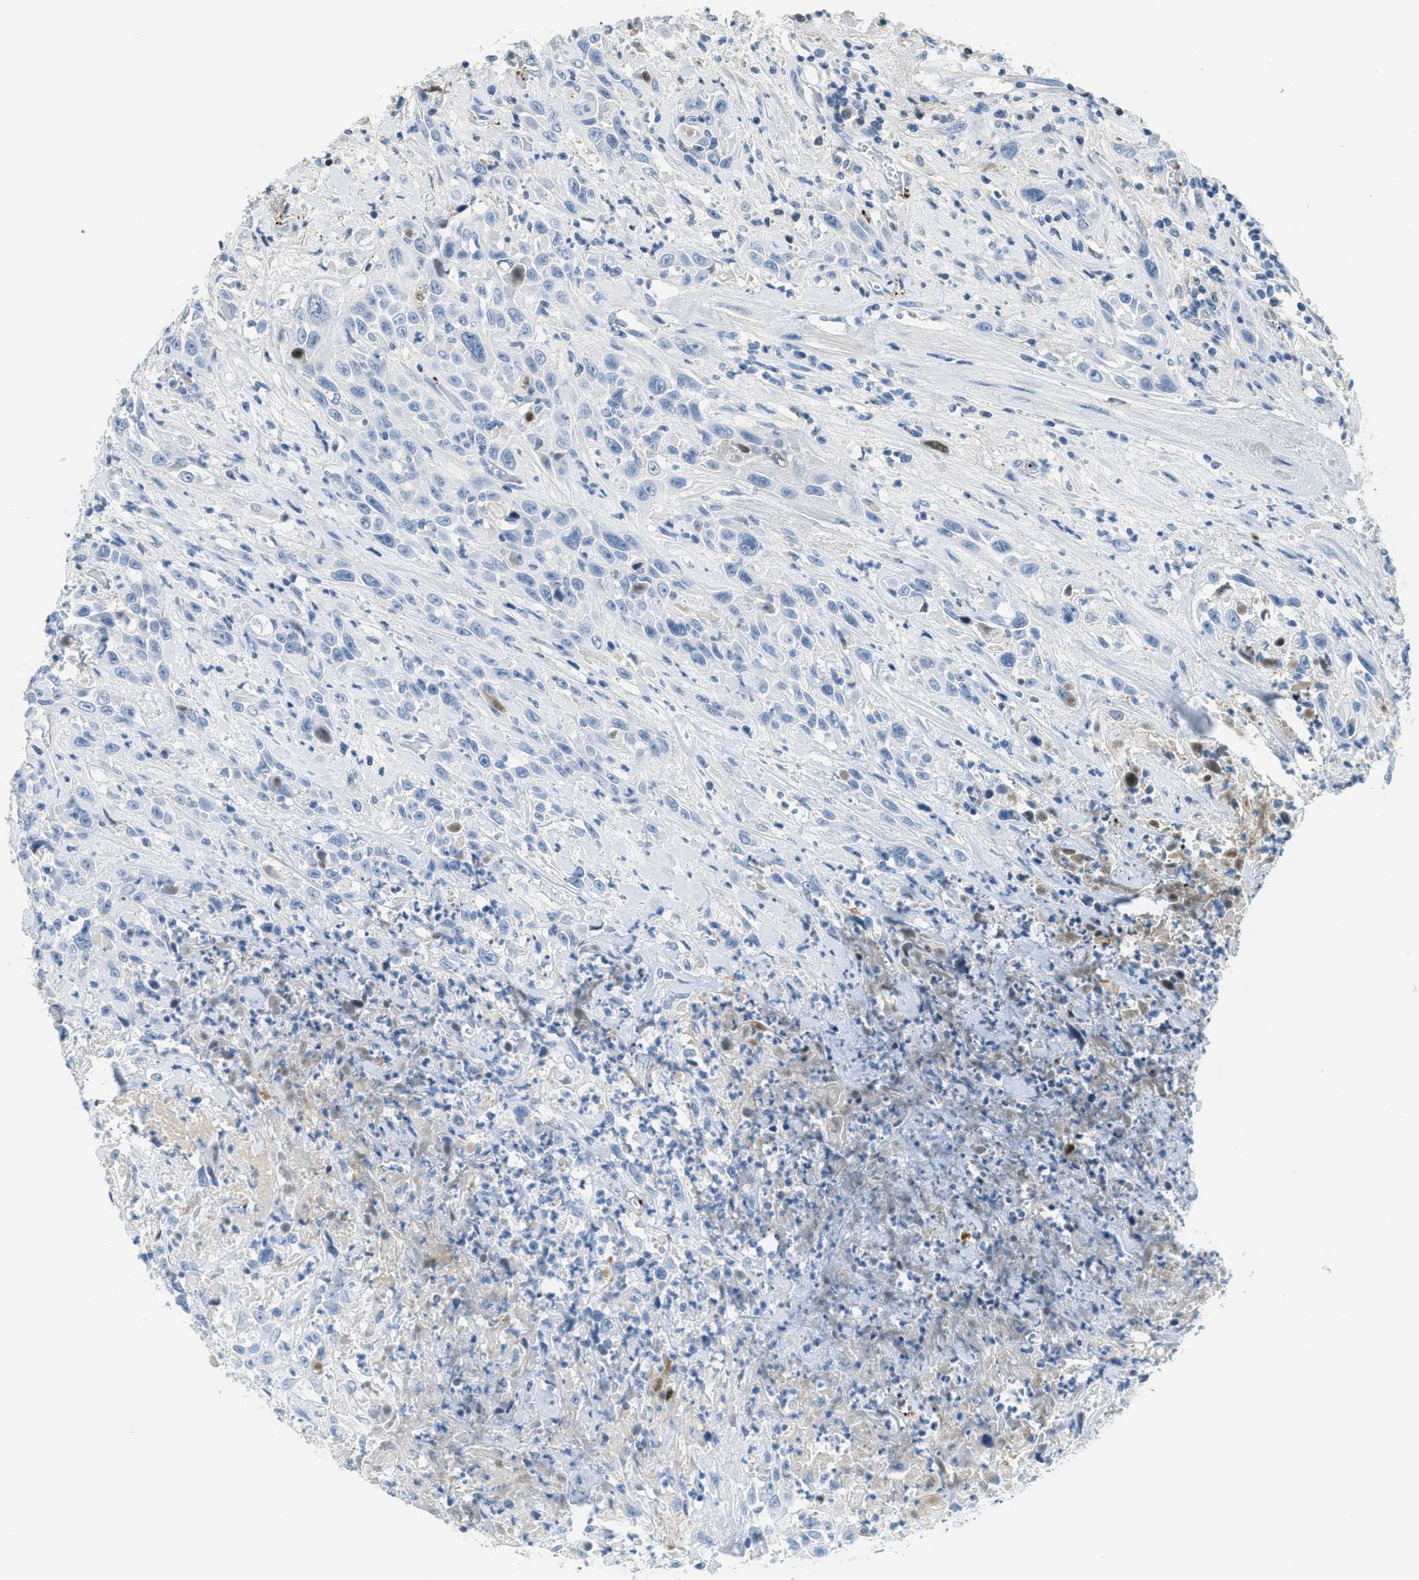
{"staining": {"intensity": "negative", "quantity": "none", "location": "none"}, "tissue": "urothelial cancer", "cell_type": "Tumor cells", "image_type": "cancer", "snomed": [{"axis": "morphology", "description": "Urothelial carcinoma, High grade"}, {"axis": "topography", "description": "Urinary bladder"}], "caption": "Urothelial cancer was stained to show a protein in brown. There is no significant positivity in tumor cells. The staining was performed using DAB to visualize the protein expression in brown, while the nuclei were stained in blue with hematoxylin (Magnification: 20x).", "gene": "PPBP", "patient": {"sex": "female", "age": 84}}